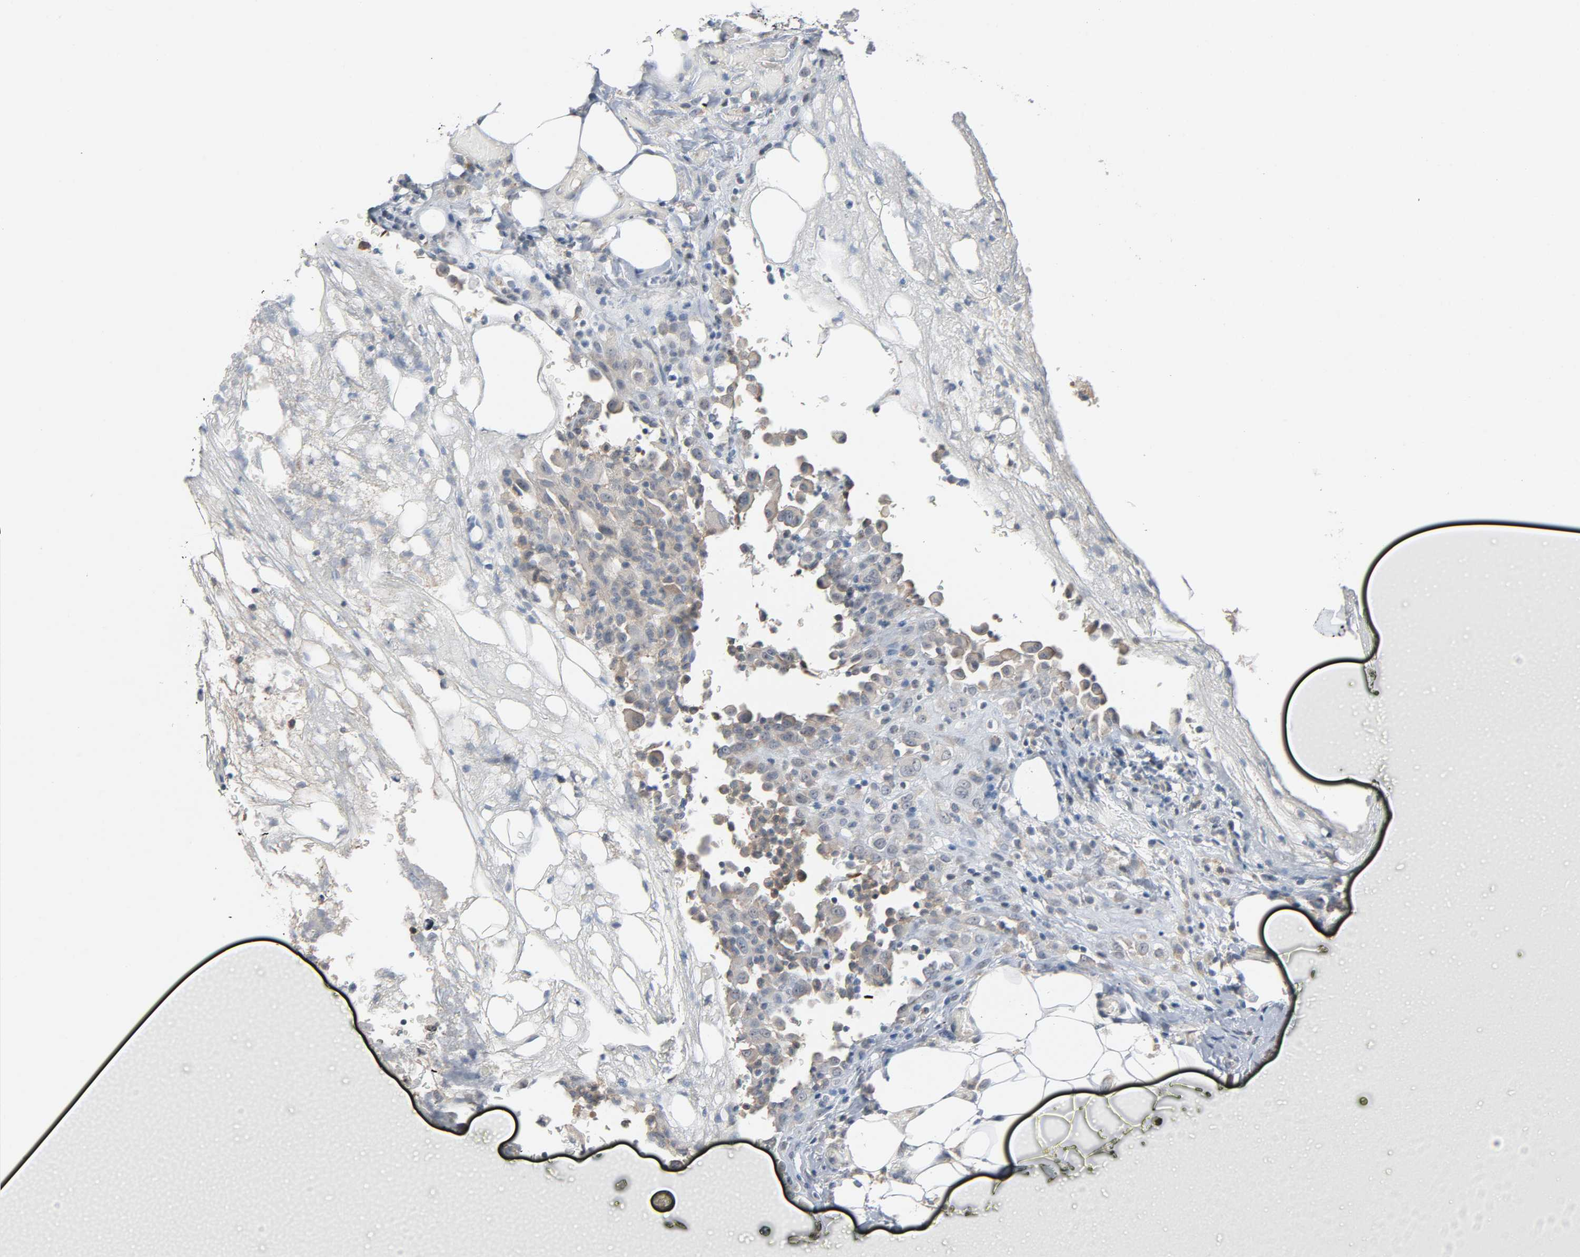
{"staining": {"intensity": "weak", "quantity": ">75%", "location": "cytoplasmic/membranous"}, "tissue": "colorectal cancer", "cell_type": "Tumor cells", "image_type": "cancer", "snomed": [{"axis": "morphology", "description": "Adenocarcinoma, NOS"}, {"axis": "topography", "description": "Colon"}], "caption": "There is low levels of weak cytoplasmic/membranous staining in tumor cells of colorectal adenocarcinoma, as demonstrated by immunohistochemical staining (brown color).", "gene": "CD4", "patient": {"sex": "female", "age": 86}}